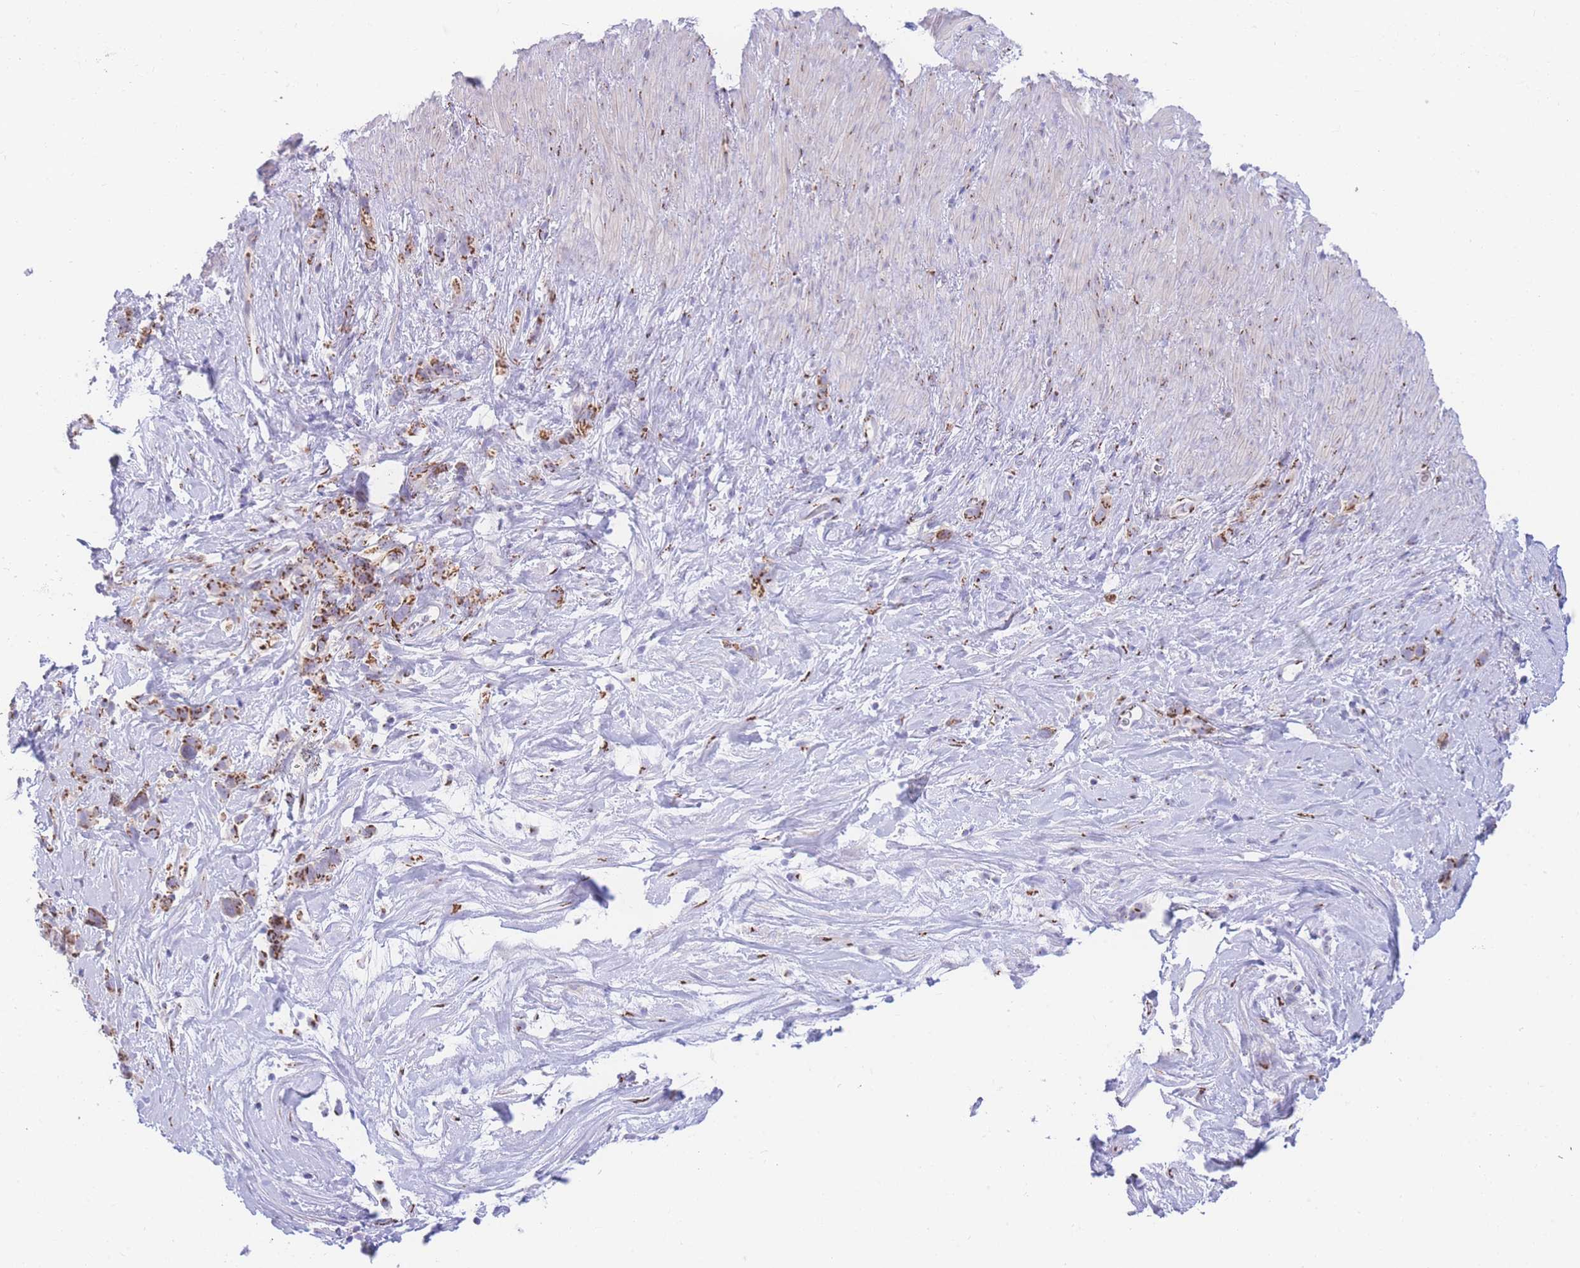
{"staining": {"intensity": "strong", "quantity": ">75%", "location": "cytoplasmic/membranous"}, "tissue": "stomach cancer", "cell_type": "Tumor cells", "image_type": "cancer", "snomed": [{"axis": "morphology", "description": "Adenocarcinoma, NOS"}, {"axis": "topography", "description": "Stomach"}], "caption": "Immunohistochemistry of human adenocarcinoma (stomach) displays high levels of strong cytoplasmic/membranous positivity in approximately >75% of tumor cells. The staining is performed using DAB (3,3'-diaminobenzidine) brown chromogen to label protein expression. The nuclei are counter-stained blue using hematoxylin.", "gene": "GOLM2", "patient": {"sex": "female", "age": 65}}